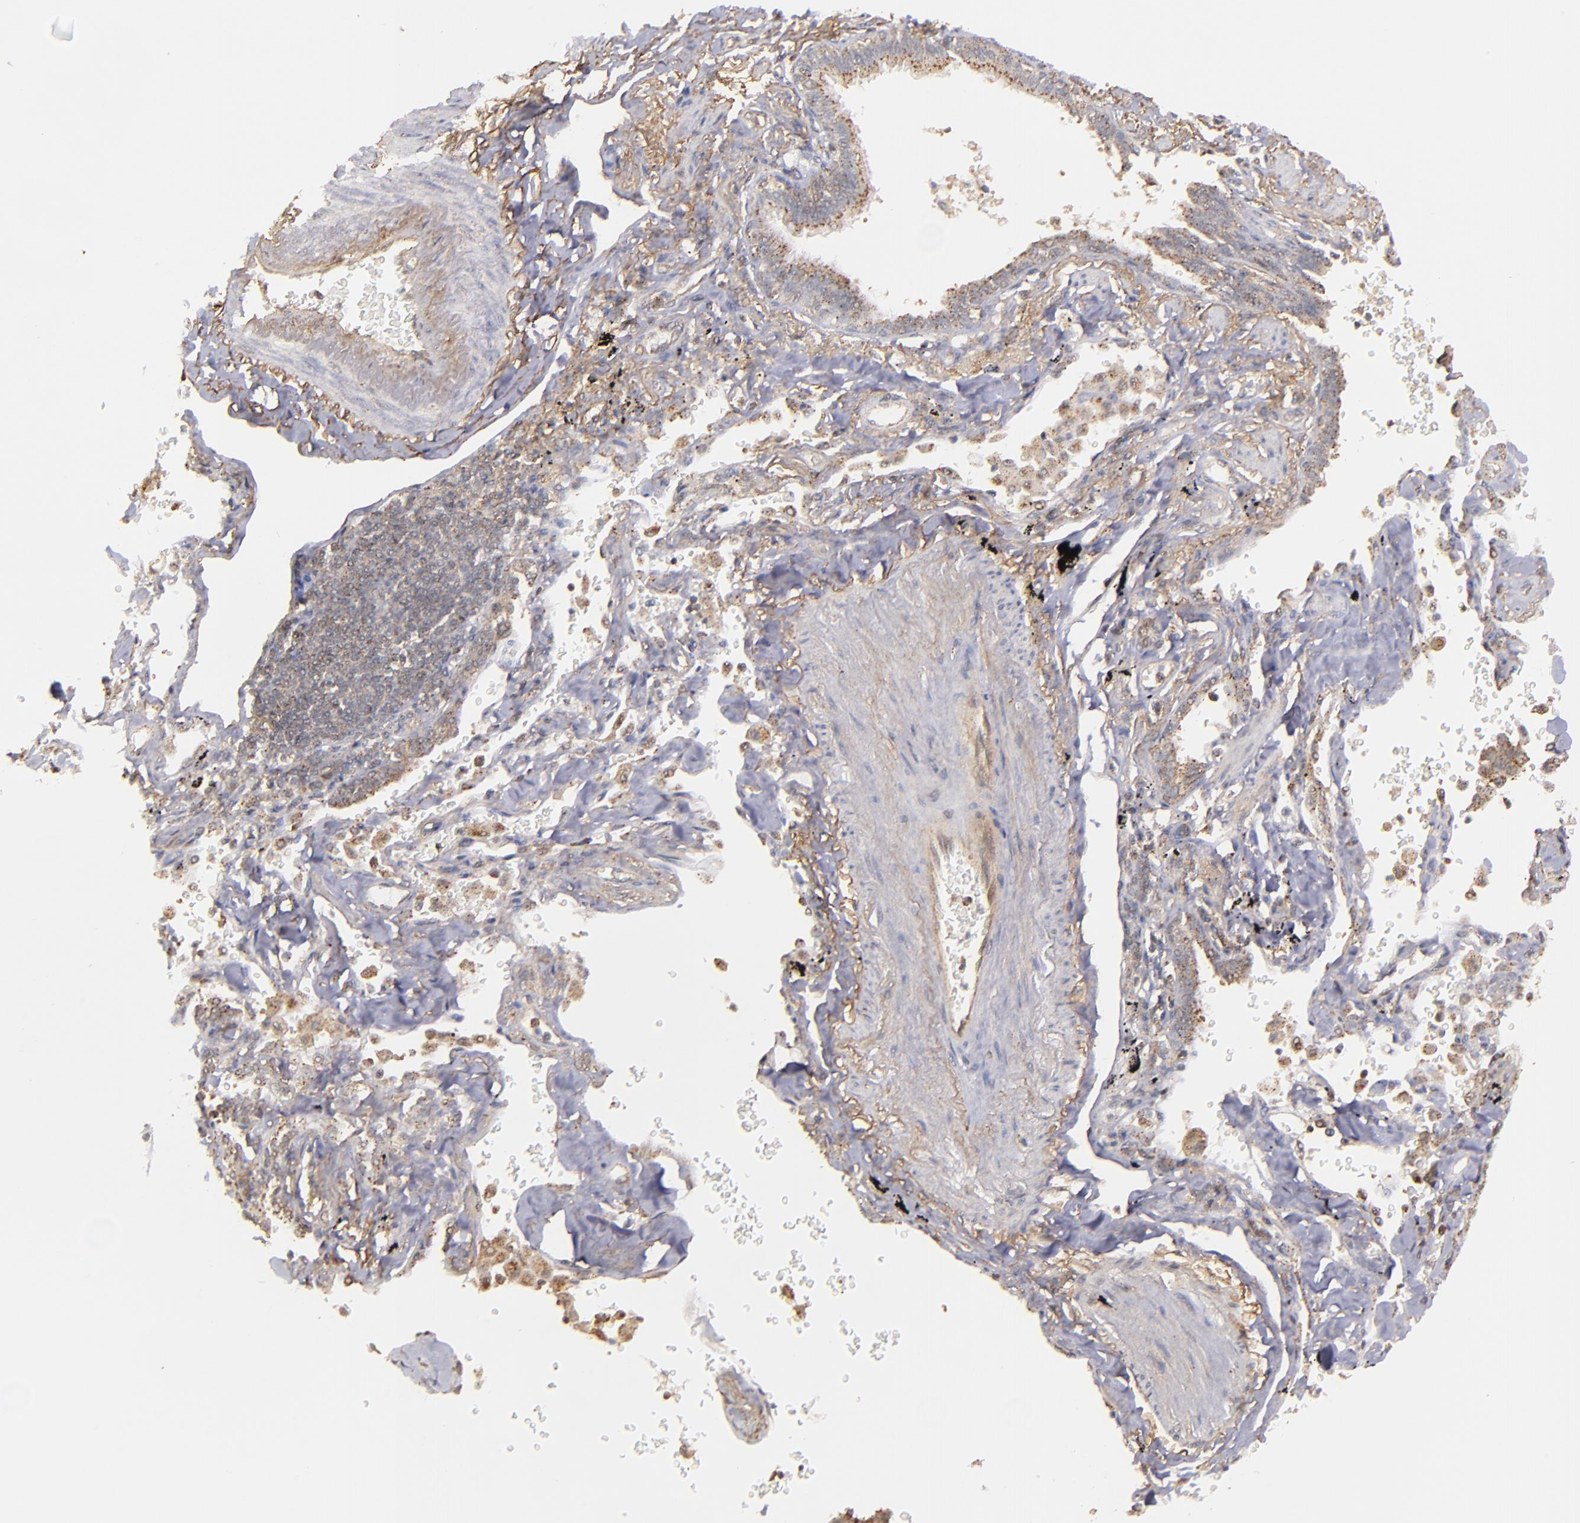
{"staining": {"intensity": "moderate", "quantity": "25%-75%", "location": "cytoplasmic/membranous"}, "tissue": "lung cancer", "cell_type": "Tumor cells", "image_type": "cancer", "snomed": [{"axis": "morphology", "description": "Adenocarcinoma, NOS"}, {"axis": "topography", "description": "Lung"}], "caption": "Lung cancer (adenocarcinoma) was stained to show a protein in brown. There is medium levels of moderate cytoplasmic/membranous positivity in approximately 25%-75% of tumor cells.", "gene": "ZFYVE1", "patient": {"sex": "female", "age": 64}}